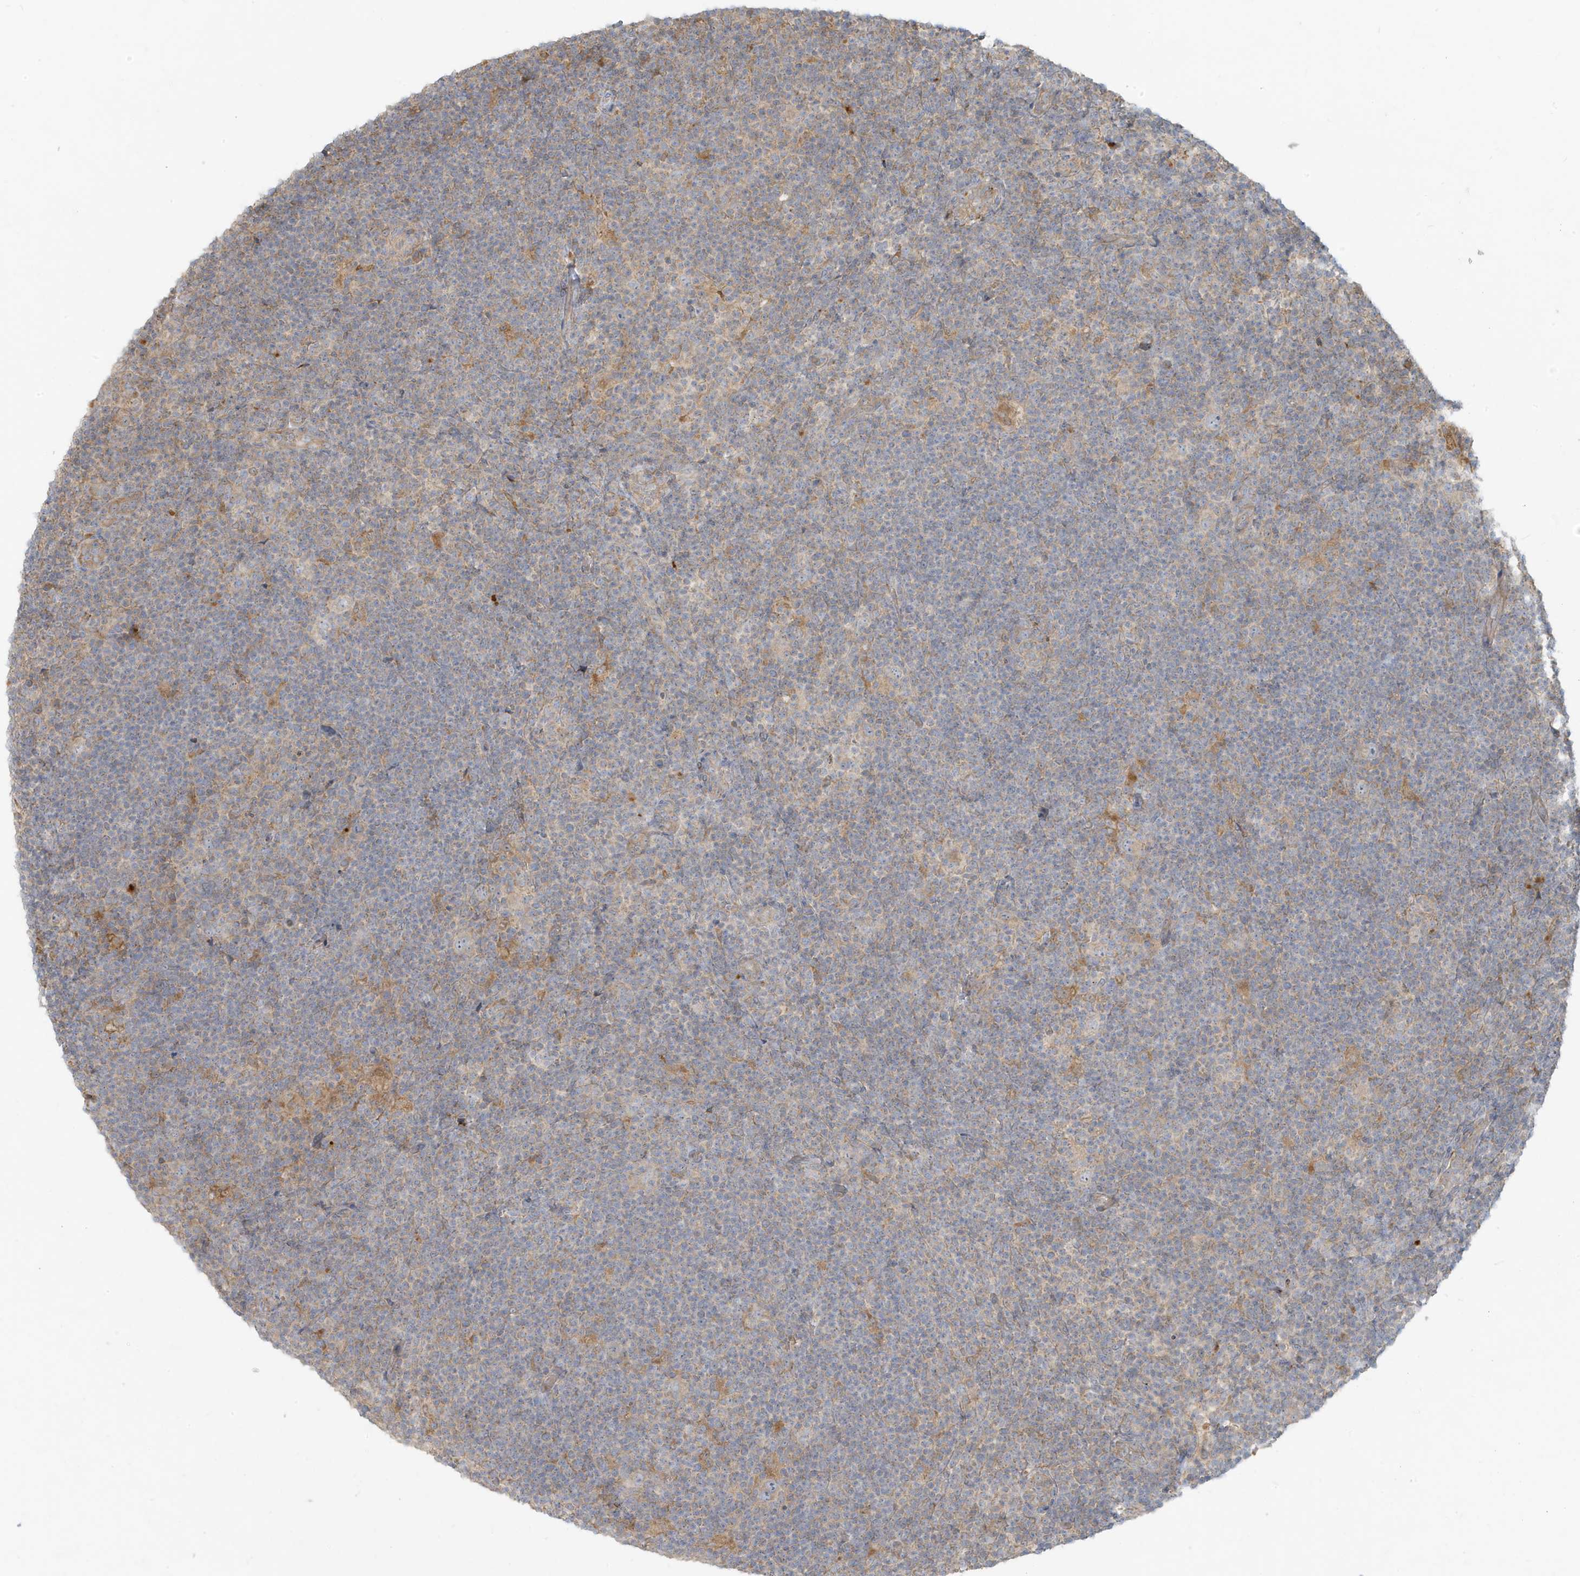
{"staining": {"intensity": "weak", "quantity": "<25%", "location": "cytoplasmic/membranous"}, "tissue": "lymphoma", "cell_type": "Tumor cells", "image_type": "cancer", "snomed": [{"axis": "morphology", "description": "Hodgkin's disease, NOS"}, {"axis": "topography", "description": "Lymph node"}], "caption": "DAB immunohistochemical staining of human Hodgkin's disease displays no significant staining in tumor cells.", "gene": "MCOLN1", "patient": {"sex": "female", "age": 57}}